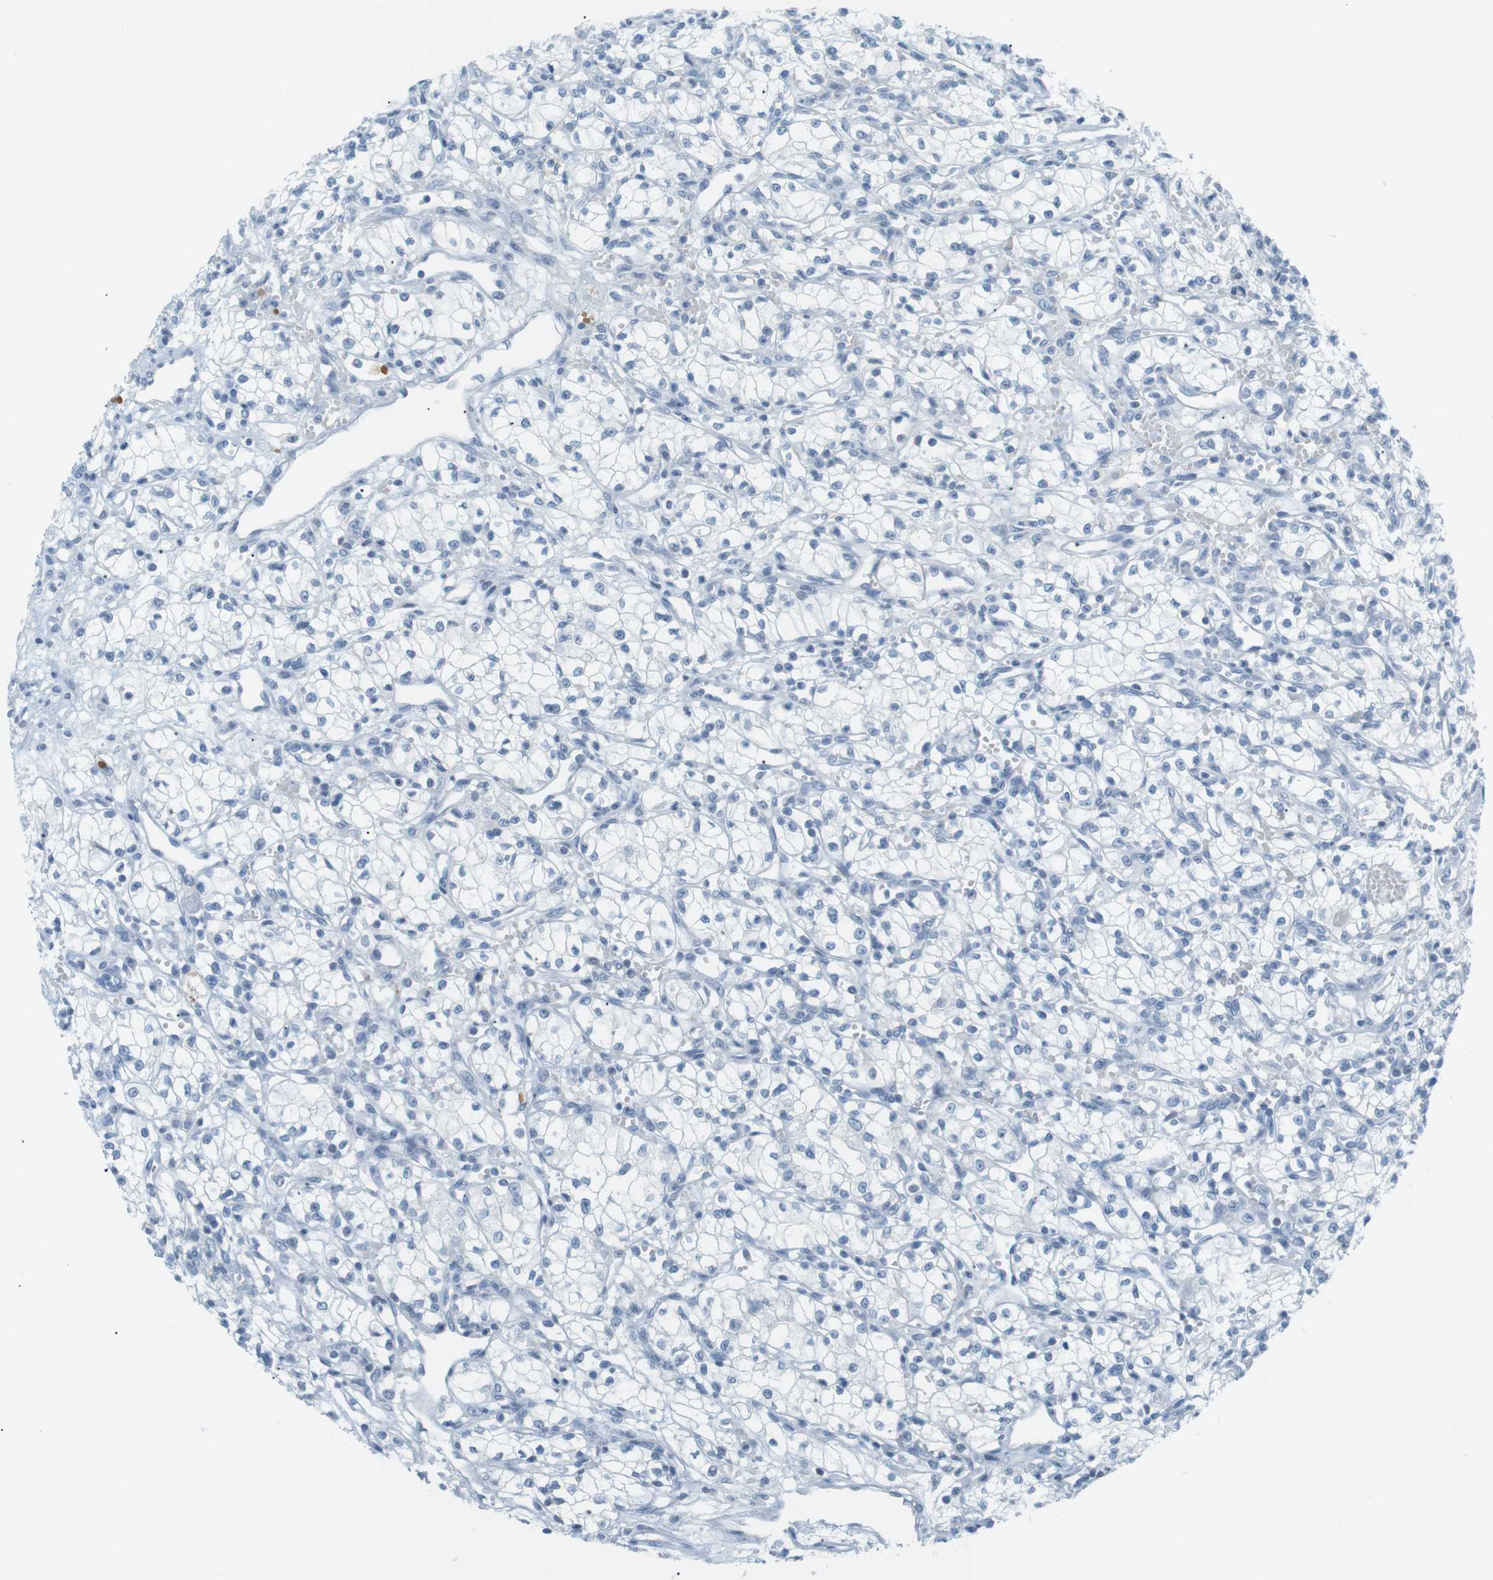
{"staining": {"intensity": "negative", "quantity": "none", "location": "none"}, "tissue": "renal cancer", "cell_type": "Tumor cells", "image_type": "cancer", "snomed": [{"axis": "morphology", "description": "Normal tissue, NOS"}, {"axis": "morphology", "description": "Adenocarcinoma, NOS"}, {"axis": "topography", "description": "Kidney"}], "caption": "High magnification brightfield microscopy of adenocarcinoma (renal) stained with DAB (brown) and counterstained with hematoxylin (blue): tumor cells show no significant positivity. The staining was performed using DAB (3,3'-diaminobenzidine) to visualize the protein expression in brown, while the nuclei were stained in blue with hematoxylin (Magnification: 20x).", "gene": "AZGP1", "patient": {"sex": "male", "age": 59}}